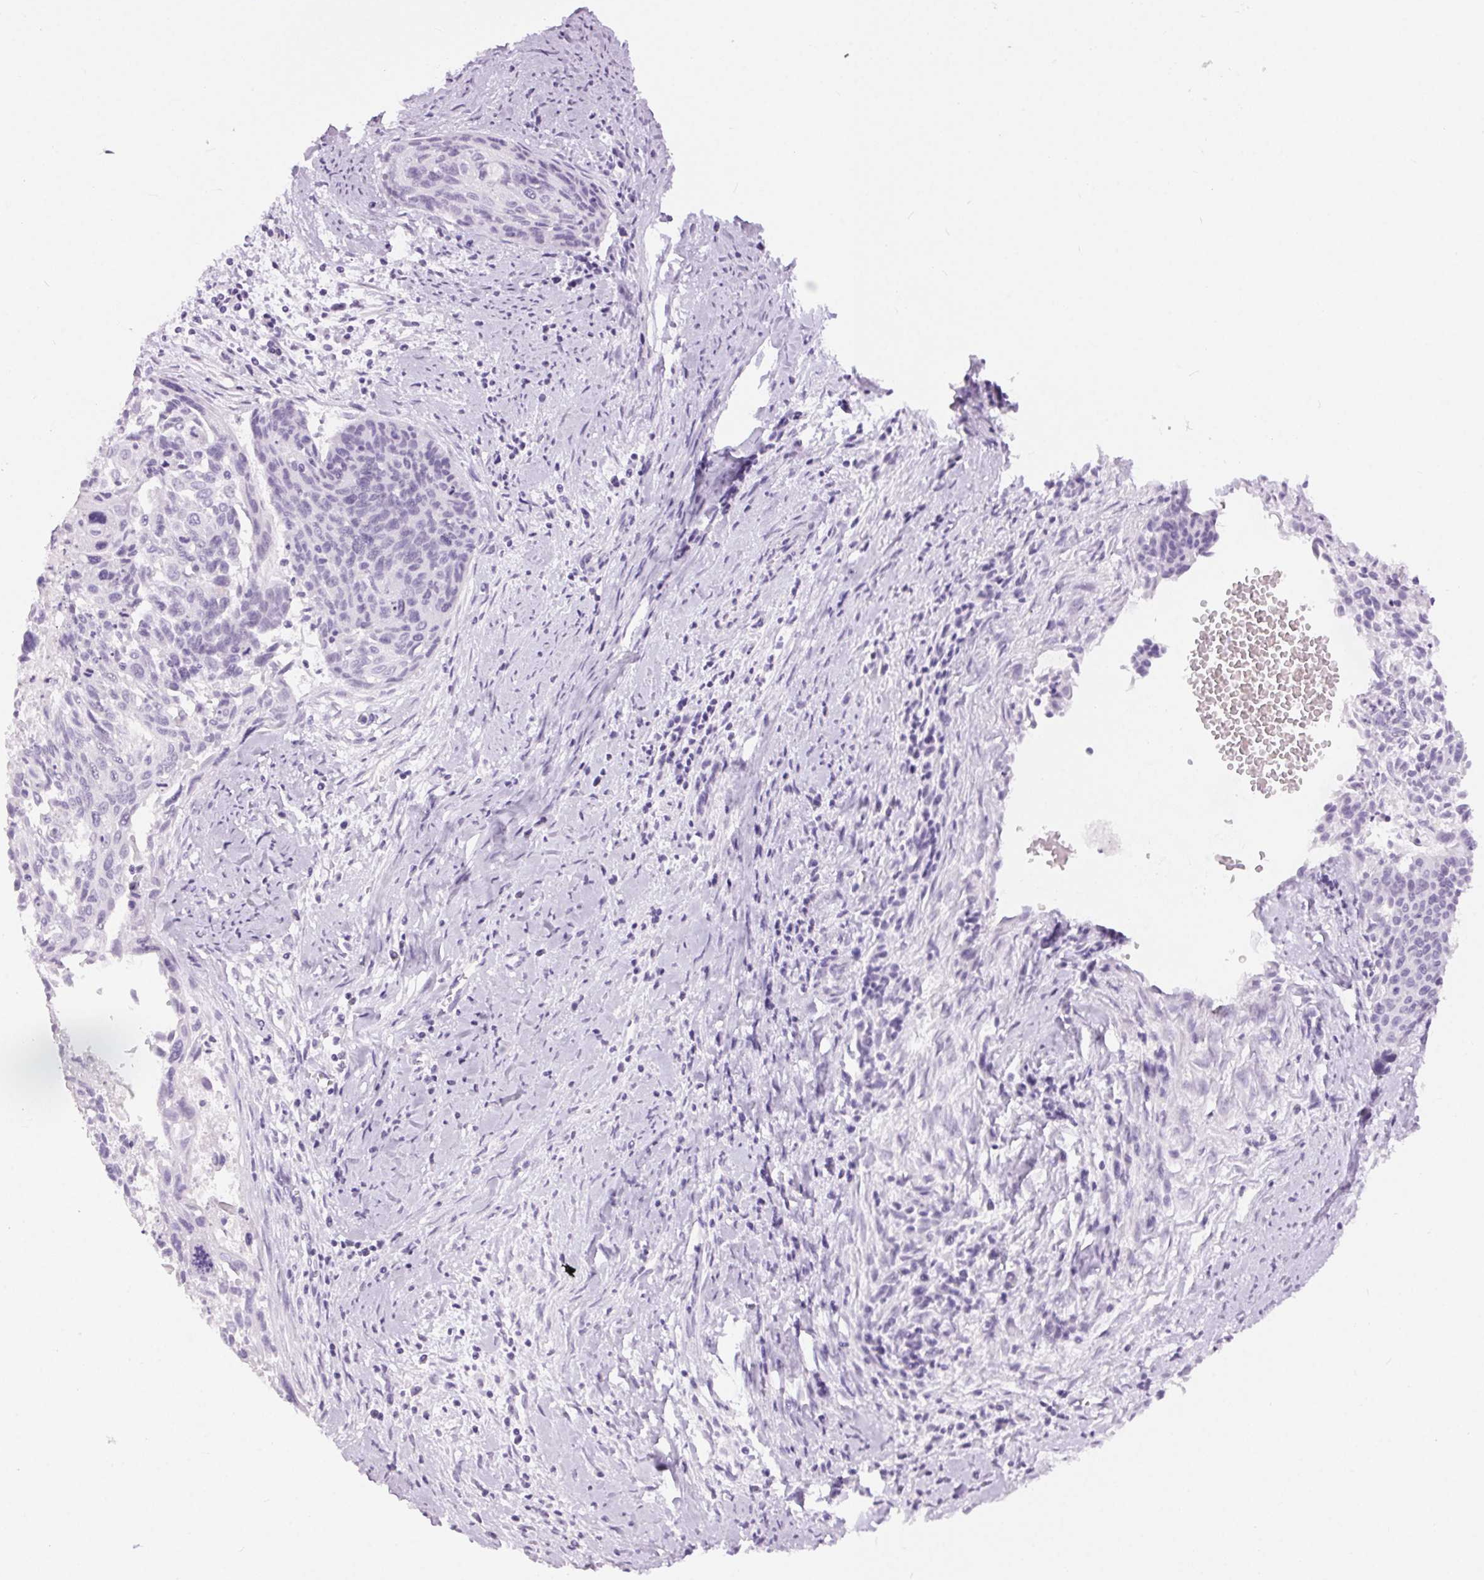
{"staining": {"intensity": "negative", "quantity": "none", "location": "none"}, "tissue": "cervical cancer", "cell_type": "Tumor cells", "image_type": "cancer", "snomed": [{"axis": "morphology", "description": "Squamous cell carcinoma, NOS"}, {"axis": "topography", "description": "Cervix"}], "caption": "Immunohistochemistry of human cervical squamous cell carcinoma displays no expression in tumor cells. (Stains: DAB (3,3'-diaminobenzidine) immunohistochemistry with hematoxylin counter stain, Microscopy: brightfield microscopy at high magnification).", "gene": "BEND2", "patient": {"sex": "female", "age": 55}}